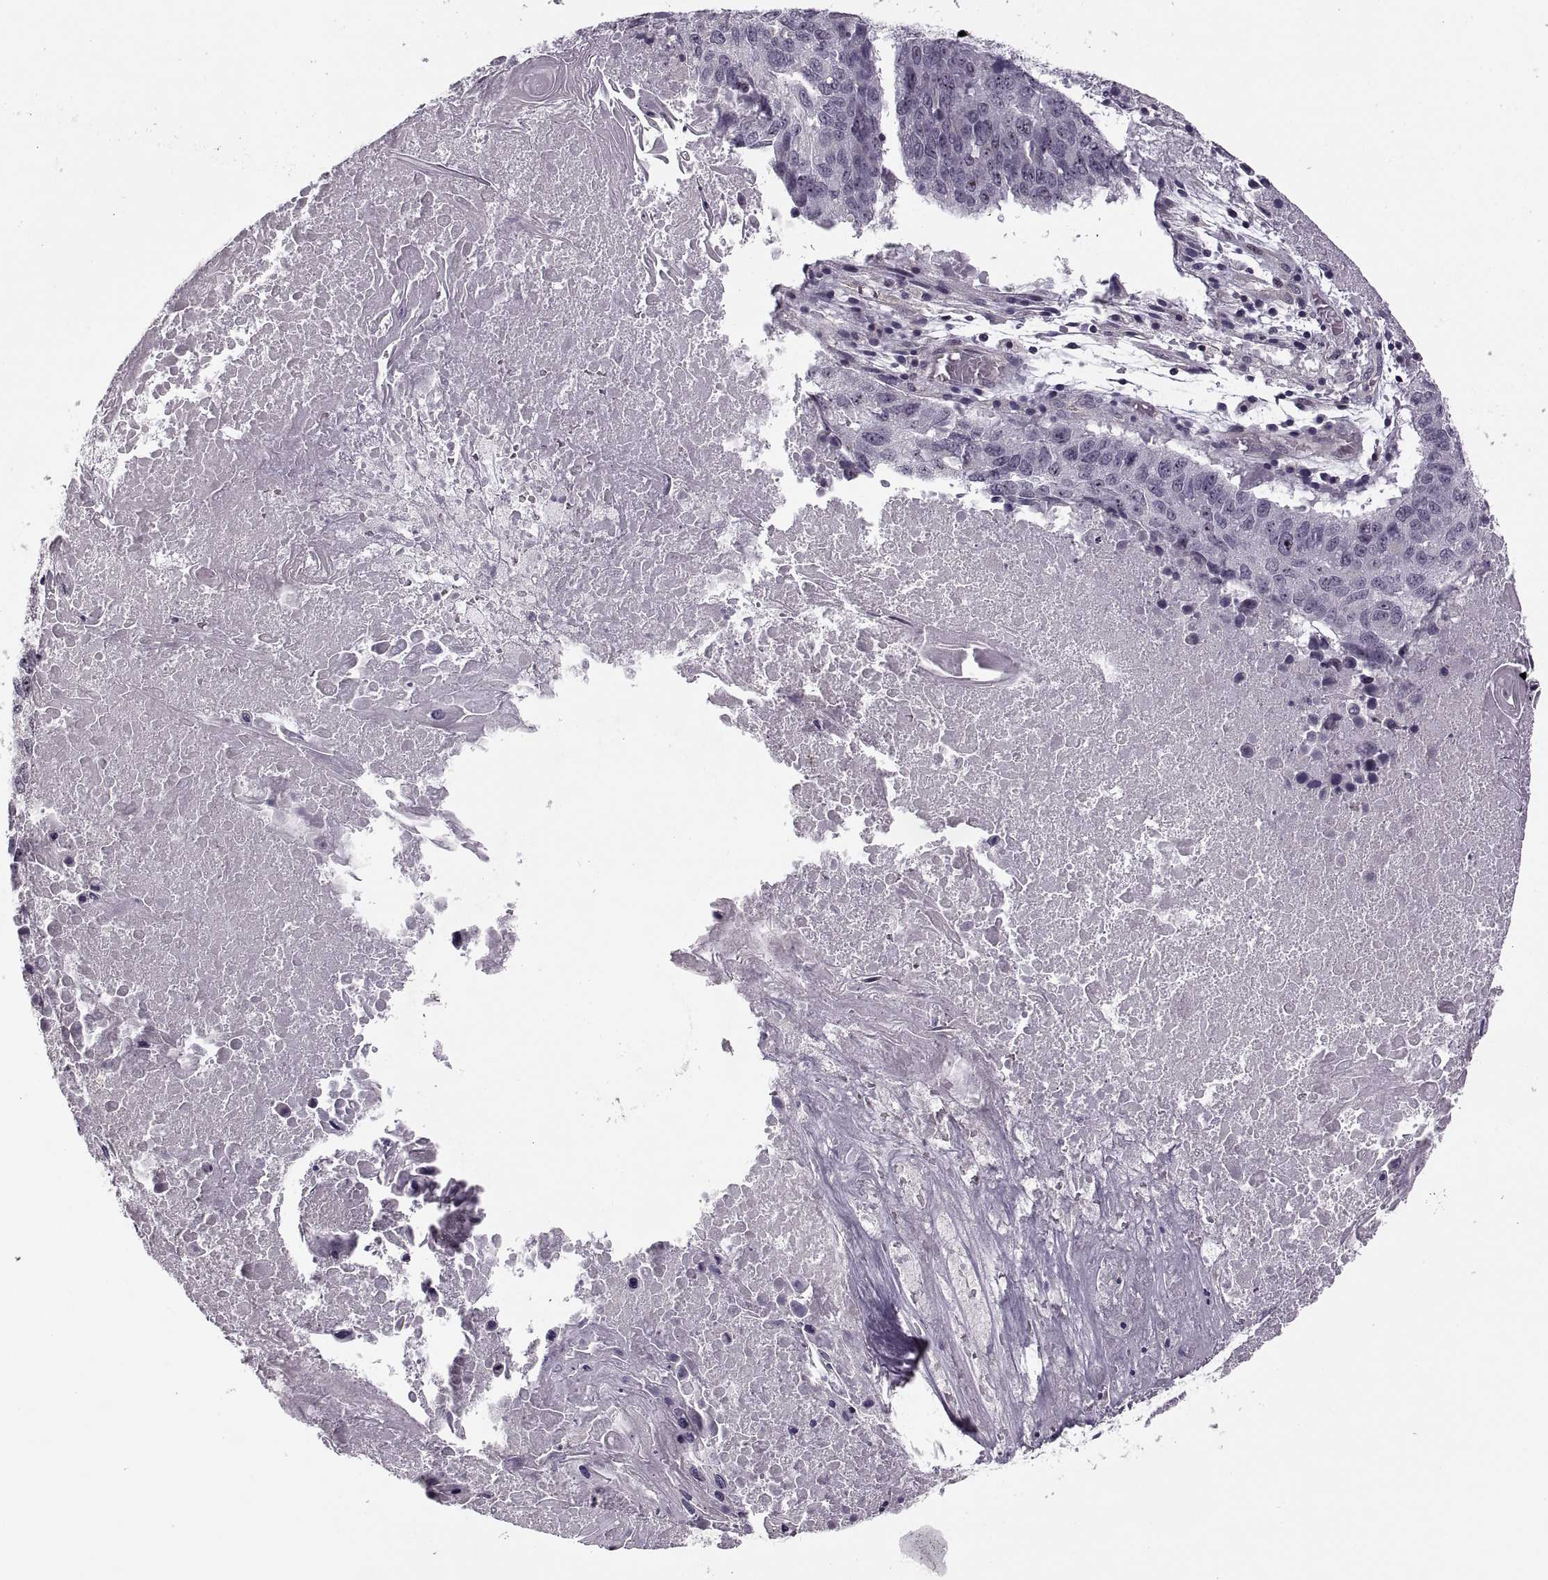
{"staining": {"intensity": "negative", "quantity": "none", "location": "none"}, "tissue": "lung cancer", "cell_type": "Tumor cells", "image_type": "cancer", "snomed": [{"axis": "morphology", "description": "Squamous cell carcinoma, NOS"}, {"axis": "topography", "description": "Lung"}], "caption": "Immunohistochemistry (IHC) photomicrograph of lung cancer (squamous cell carcinoma) stained for a protein (brown), which exhibits no expression in tumor cells.", "gene": "LUZP2", "patient": {"sex": "male", "age": 73}}